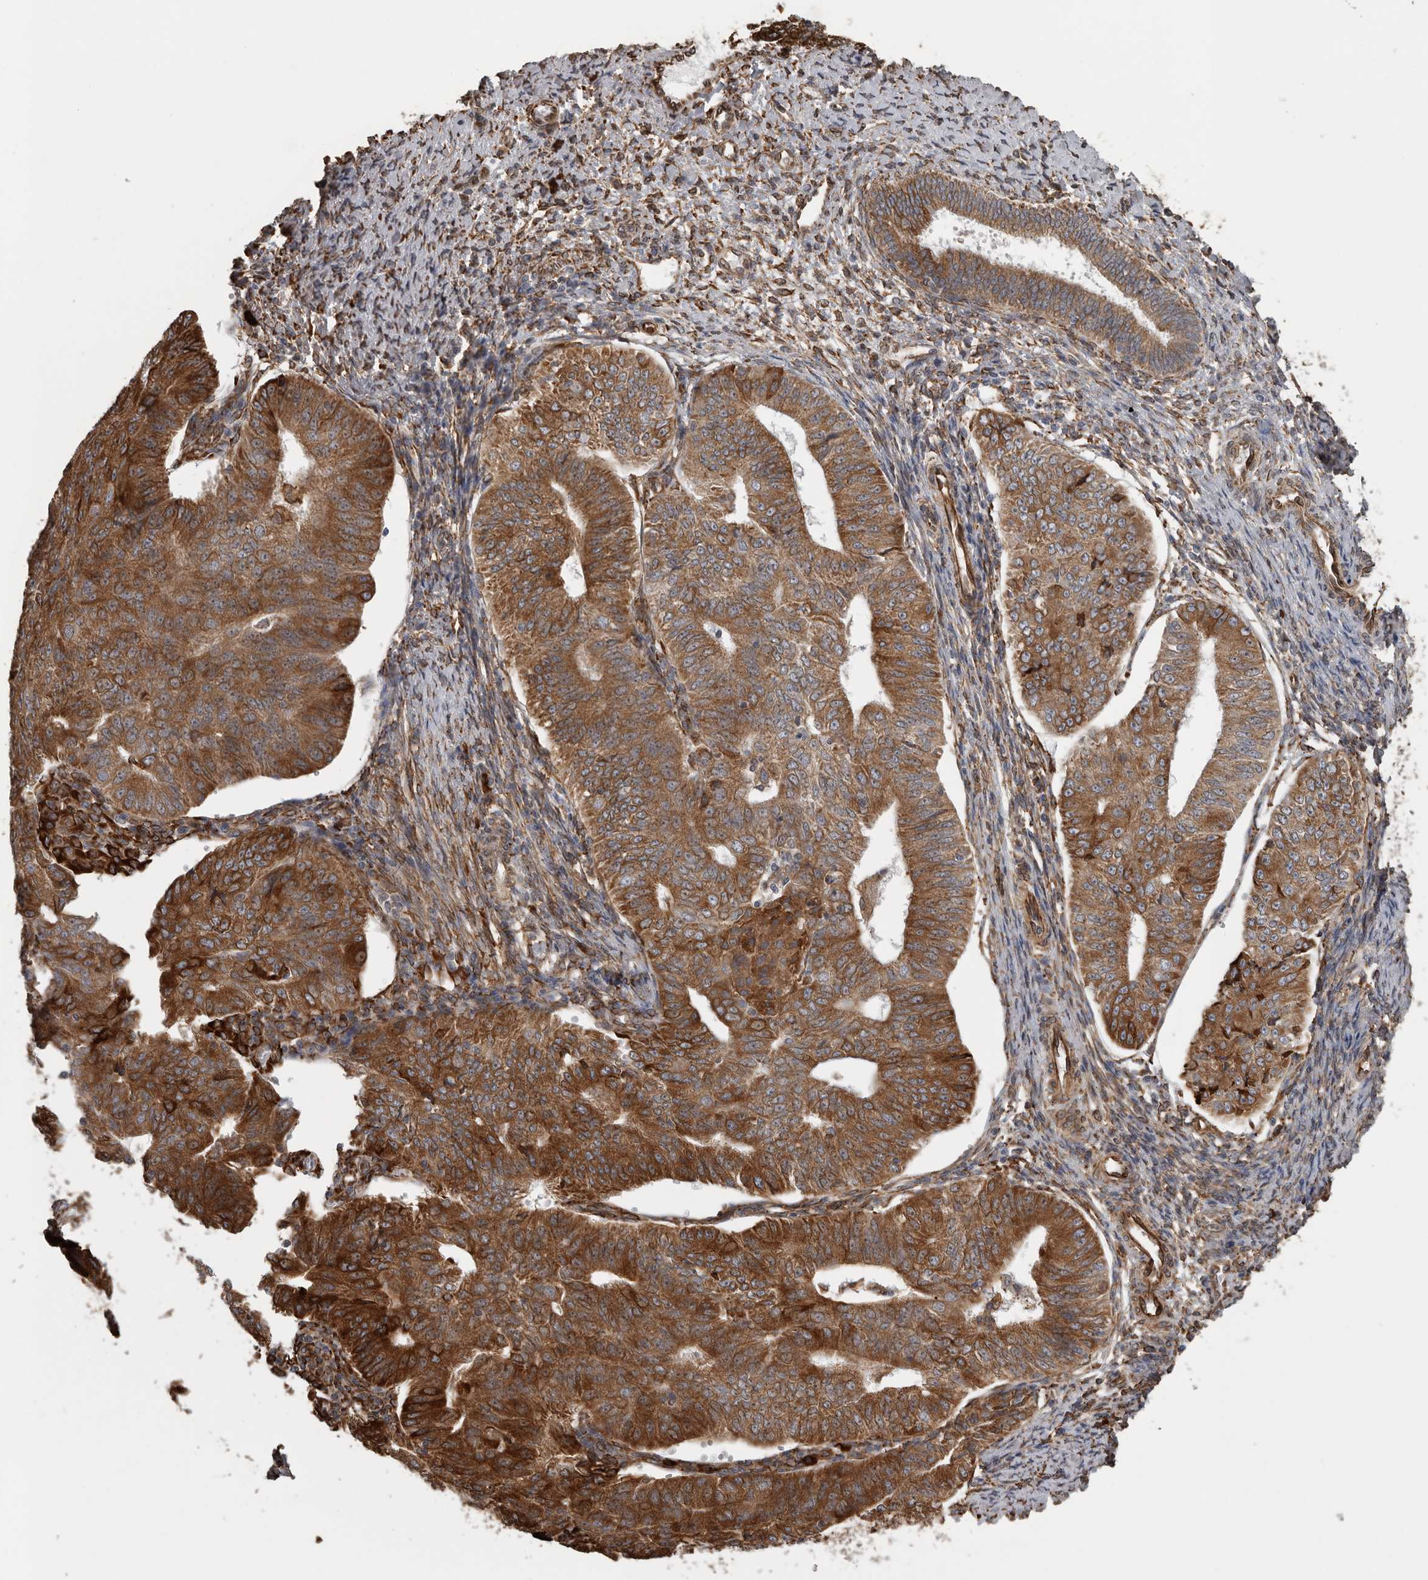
{"staining": {"intensity": "strong", "quantity": ">75%", "location": "cytoplasmic/membranous"}, "tissue": "endometrial cancer", "cell_type": "Tumor cells", "image_type": "cancer", "snomed": [{"axis": "morphology", "description": "Adenocarcinoma, NOS"}, {"axis": "topography", "description": "Endometrium"}], "caption": "Tumor cells demonstrate strong cytoplasmic/membranous positivity in approximately >75% of cells in endometrial cancer.", "gene": "CEP350", "patient": {"sex": "female", "age": 32}}